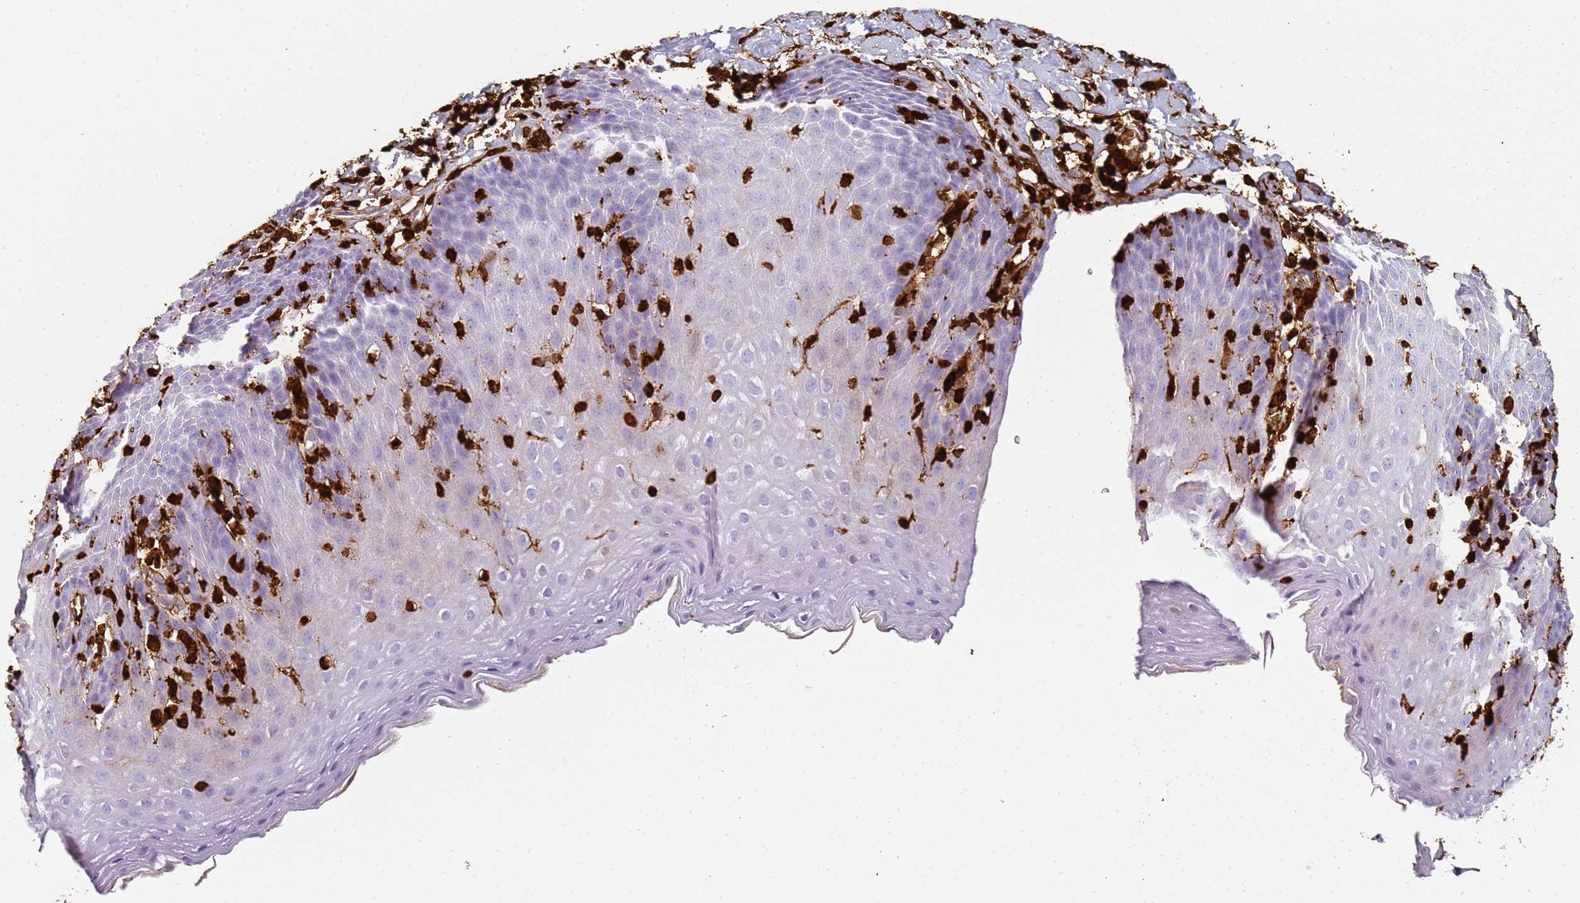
{"staining": {"intensity": "negative", "quantity": "none", "location": "none"}, "tissue": "esophagus", "cell_type": "Squamous epithelial cells", "image_type": "normal", "snomed": [{"axis": "morphology", "description": "Normal tissue, NOS"}, {"axis": "topography", "description": "Esophagus"}], "caption": "Image shows no protein positivity in squamous epithelial cells of benign esophagus.", "gene": "S100A4", "patient": {"sex": "female", "age": 61}}